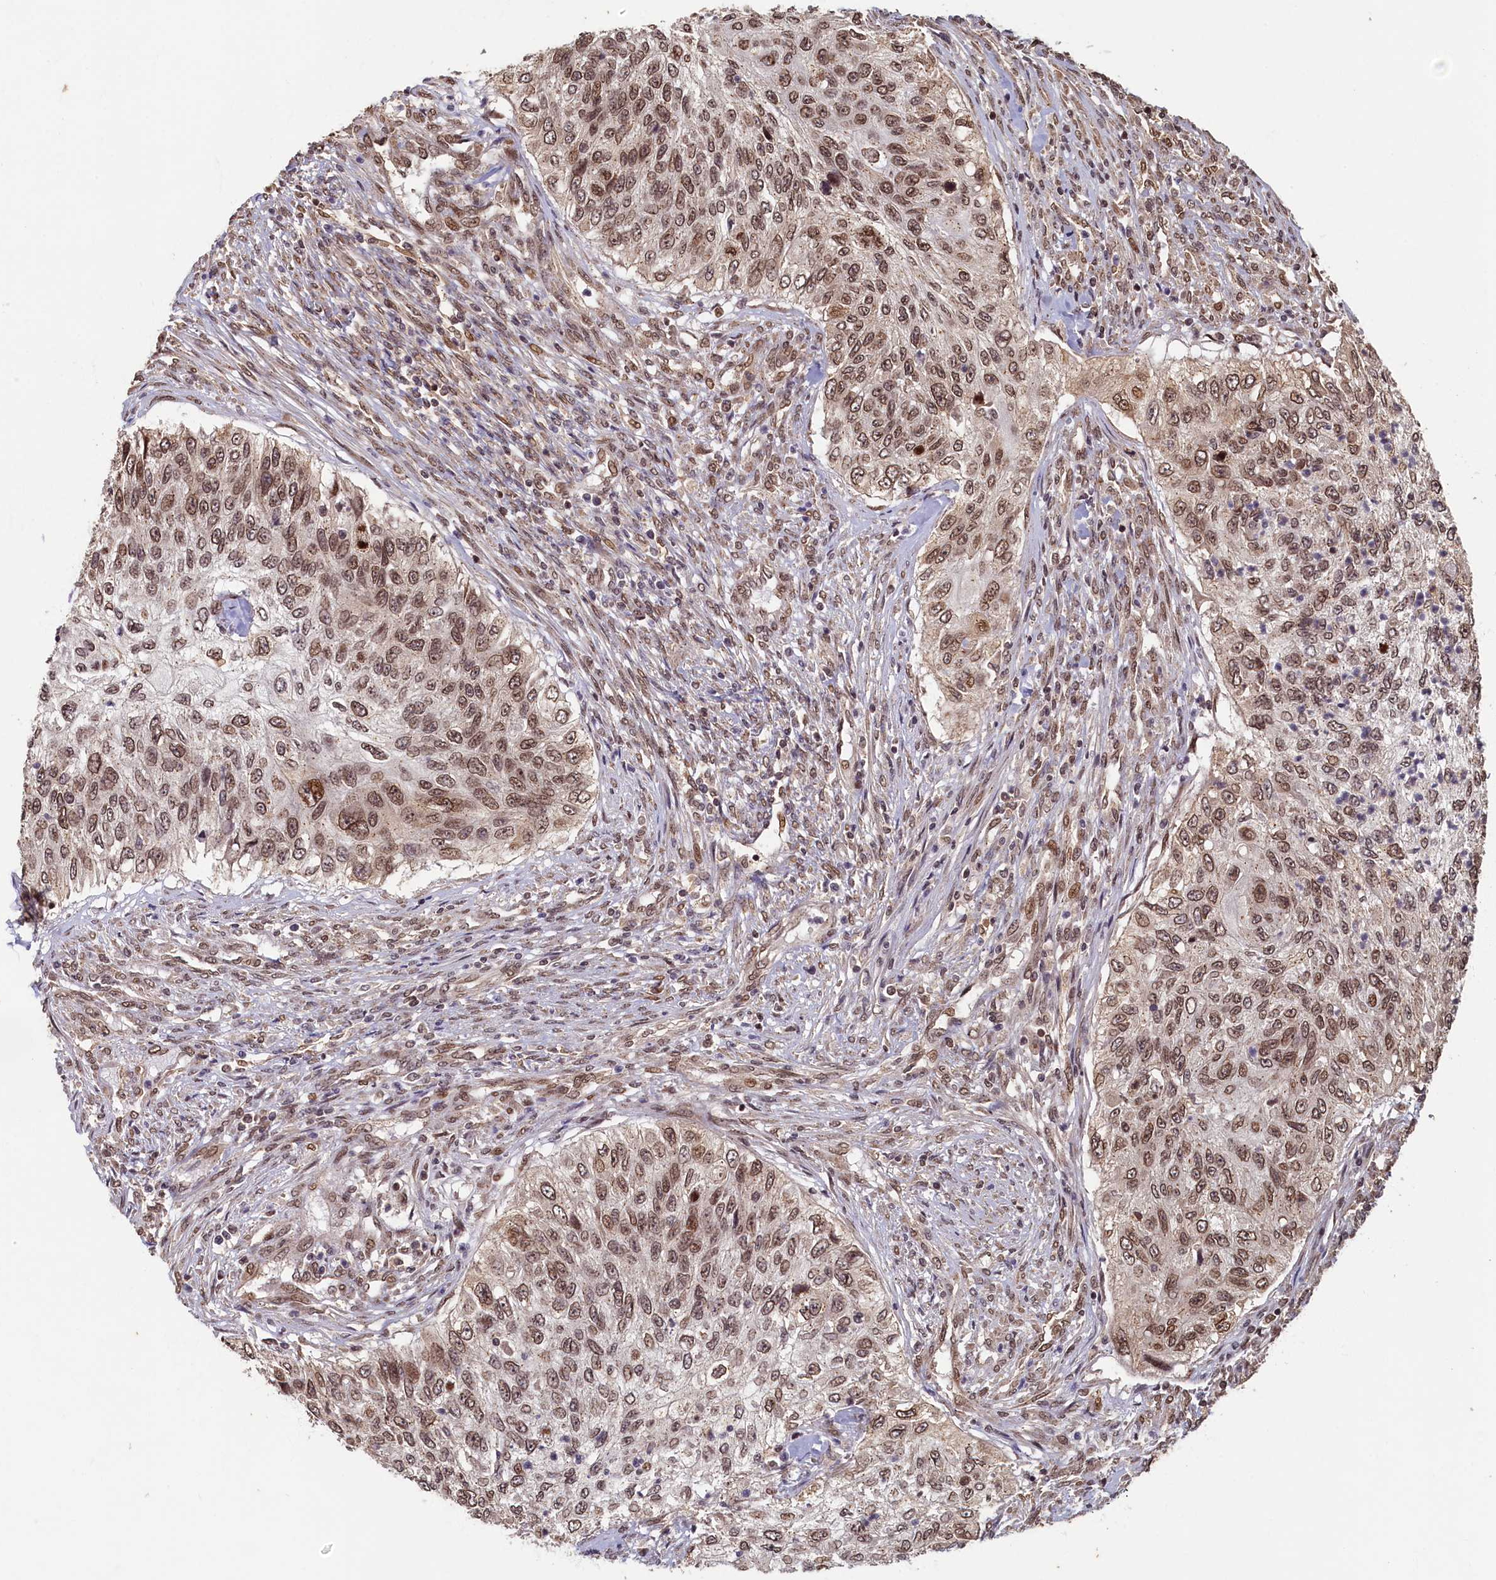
{"staining": {"intensity": "moderate", "quantity": ">75%", "location": "cytoplasmic/membranous,nuclear"}, "tissue": "urothelial cancer", "cell_type": "Tumor cells", "image_type": "cancer", "snomed": [{"axis": "morphology", "description": "Urothelial carcinoma, High grade"}, {"axis": "topography", "description": "Urinary bladder"}], "caption": "Urothelial carcinoma (high-grade) was stained to show a protein in brown. There is medium levels of moderate cytoplasmic/membranous and nuclear staining in about >75% of tumor cells.", "gene": "CKAP2L", "patient": {"sex": "female", "age": 60}}